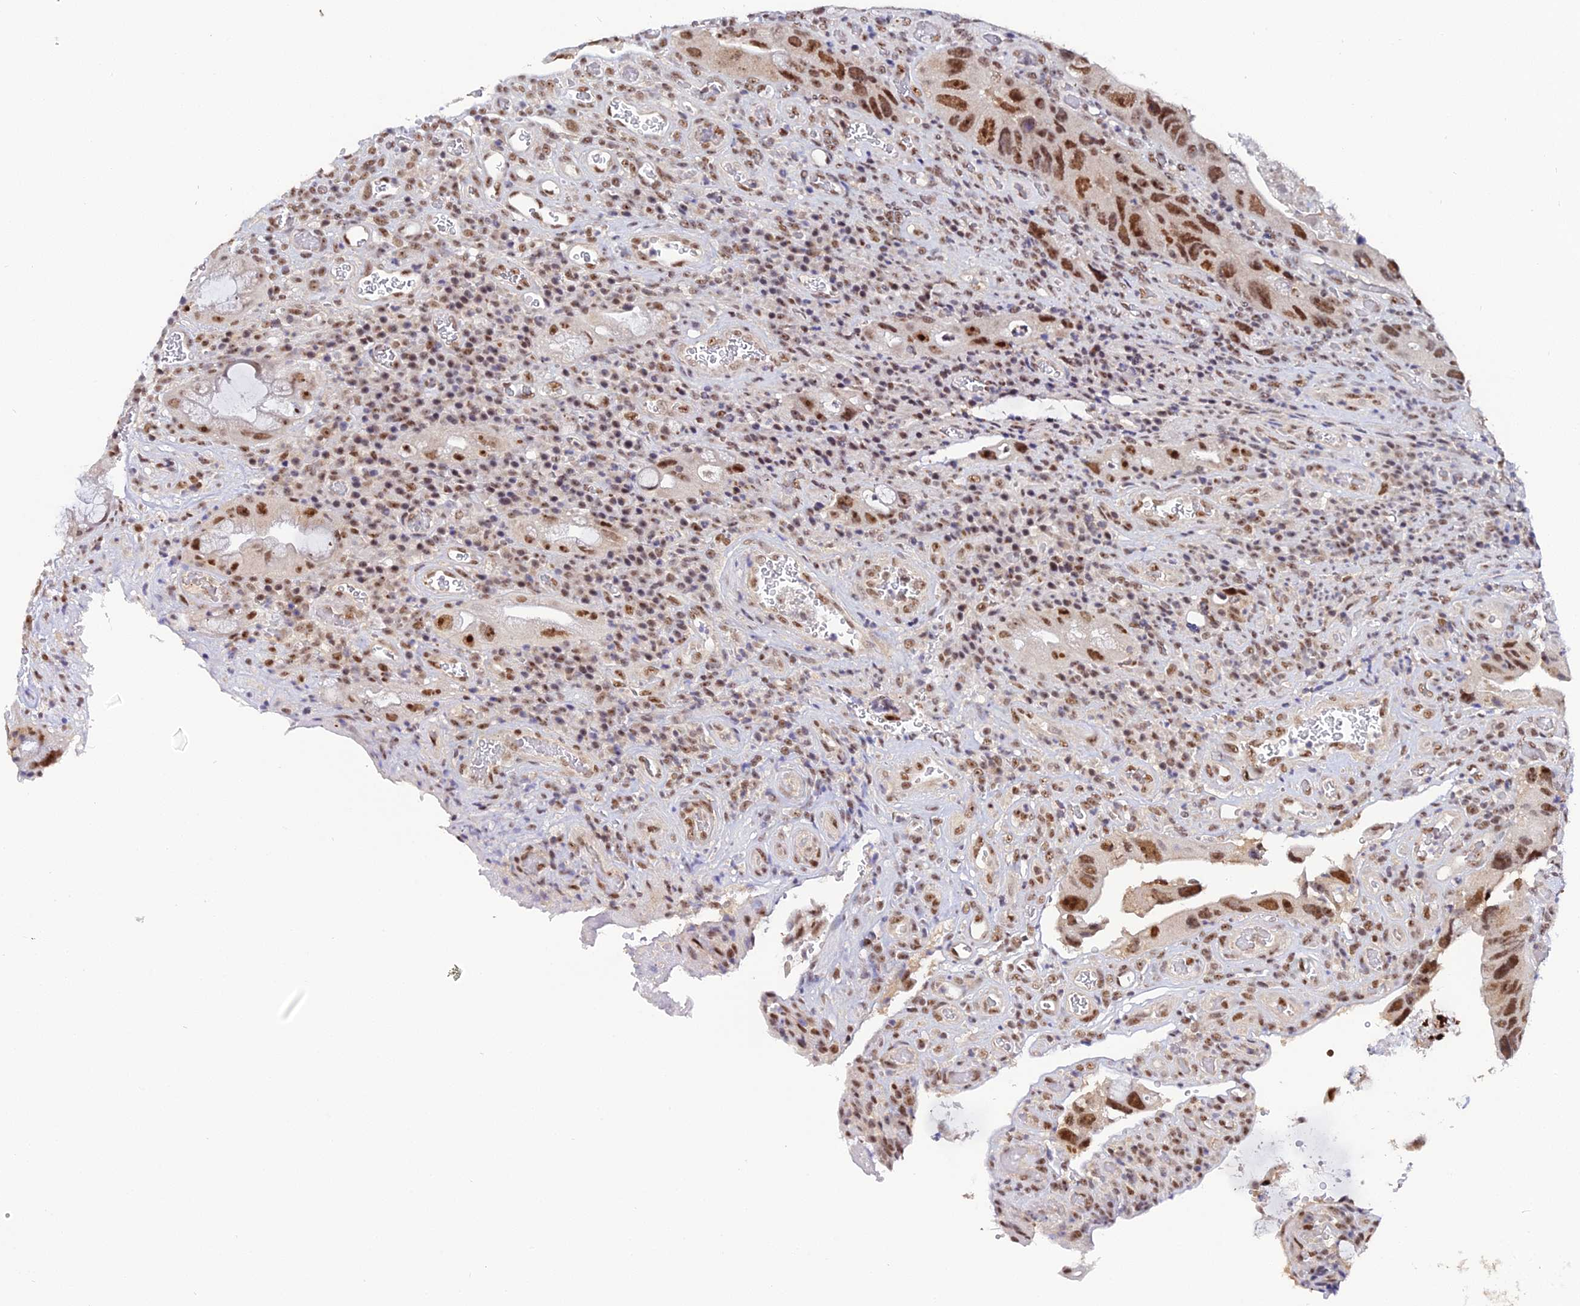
{"staining": {"intensity": "moderate", "quantity": ">75%", "location": "nuclear"}, "tissue": "colorectal cancer", "cell_type": "Tumor cells", "image_type": "cancer", "snomed": [{"axis": "morphology", "description": "Adenocarcinoma, NOS"}, {"axis": "topography", "description": "Rectum"}], "caption": "A high-resolution histopathology image shows IHC staining of colorectal adenocarcinoma, which exhibits moderate nuclear positivity in approximately >75% of tumor cells.", "gene": "EXOSC3", "patient": {"sex": "male", "age": 63}}